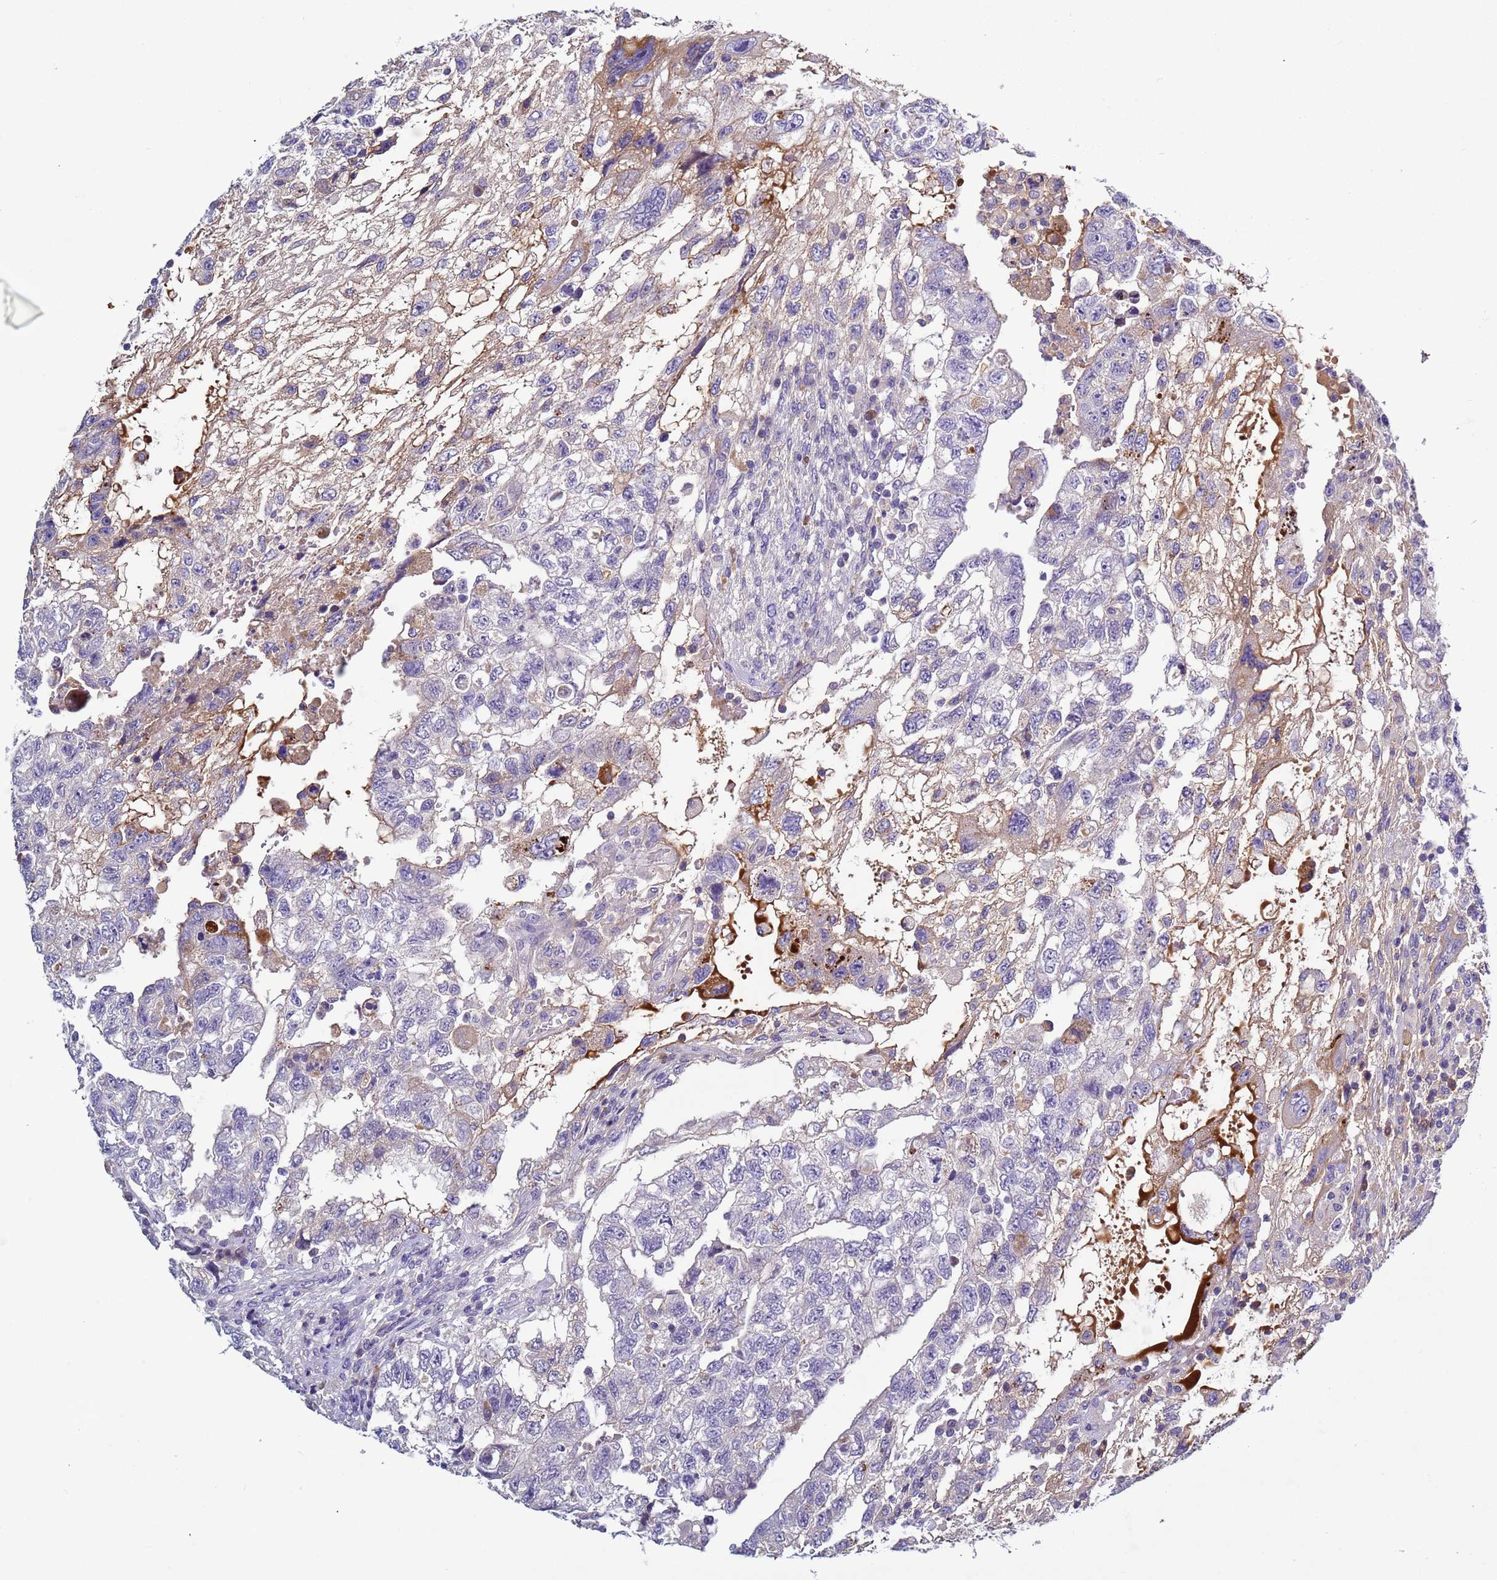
{"staining": {"intensity": "negative", "quantity": "none", "location": "none"}, "tissue": "testis cancer", "cell_type": "Tumor cells", "image_type": "cancer", "snomed": [{"axis": "morphology", "description": "Carcinoma, Embryonal, NOS"}, {"axis": "topography", "description": "Testis"}], "caption": "Human embryonal carcinoma (testis) stained for a protein using immunohistochemistry demonstrates no staining in tumor cells.", "gene": "TRIM51", "patient": {"sex": "male", "age": 36}}